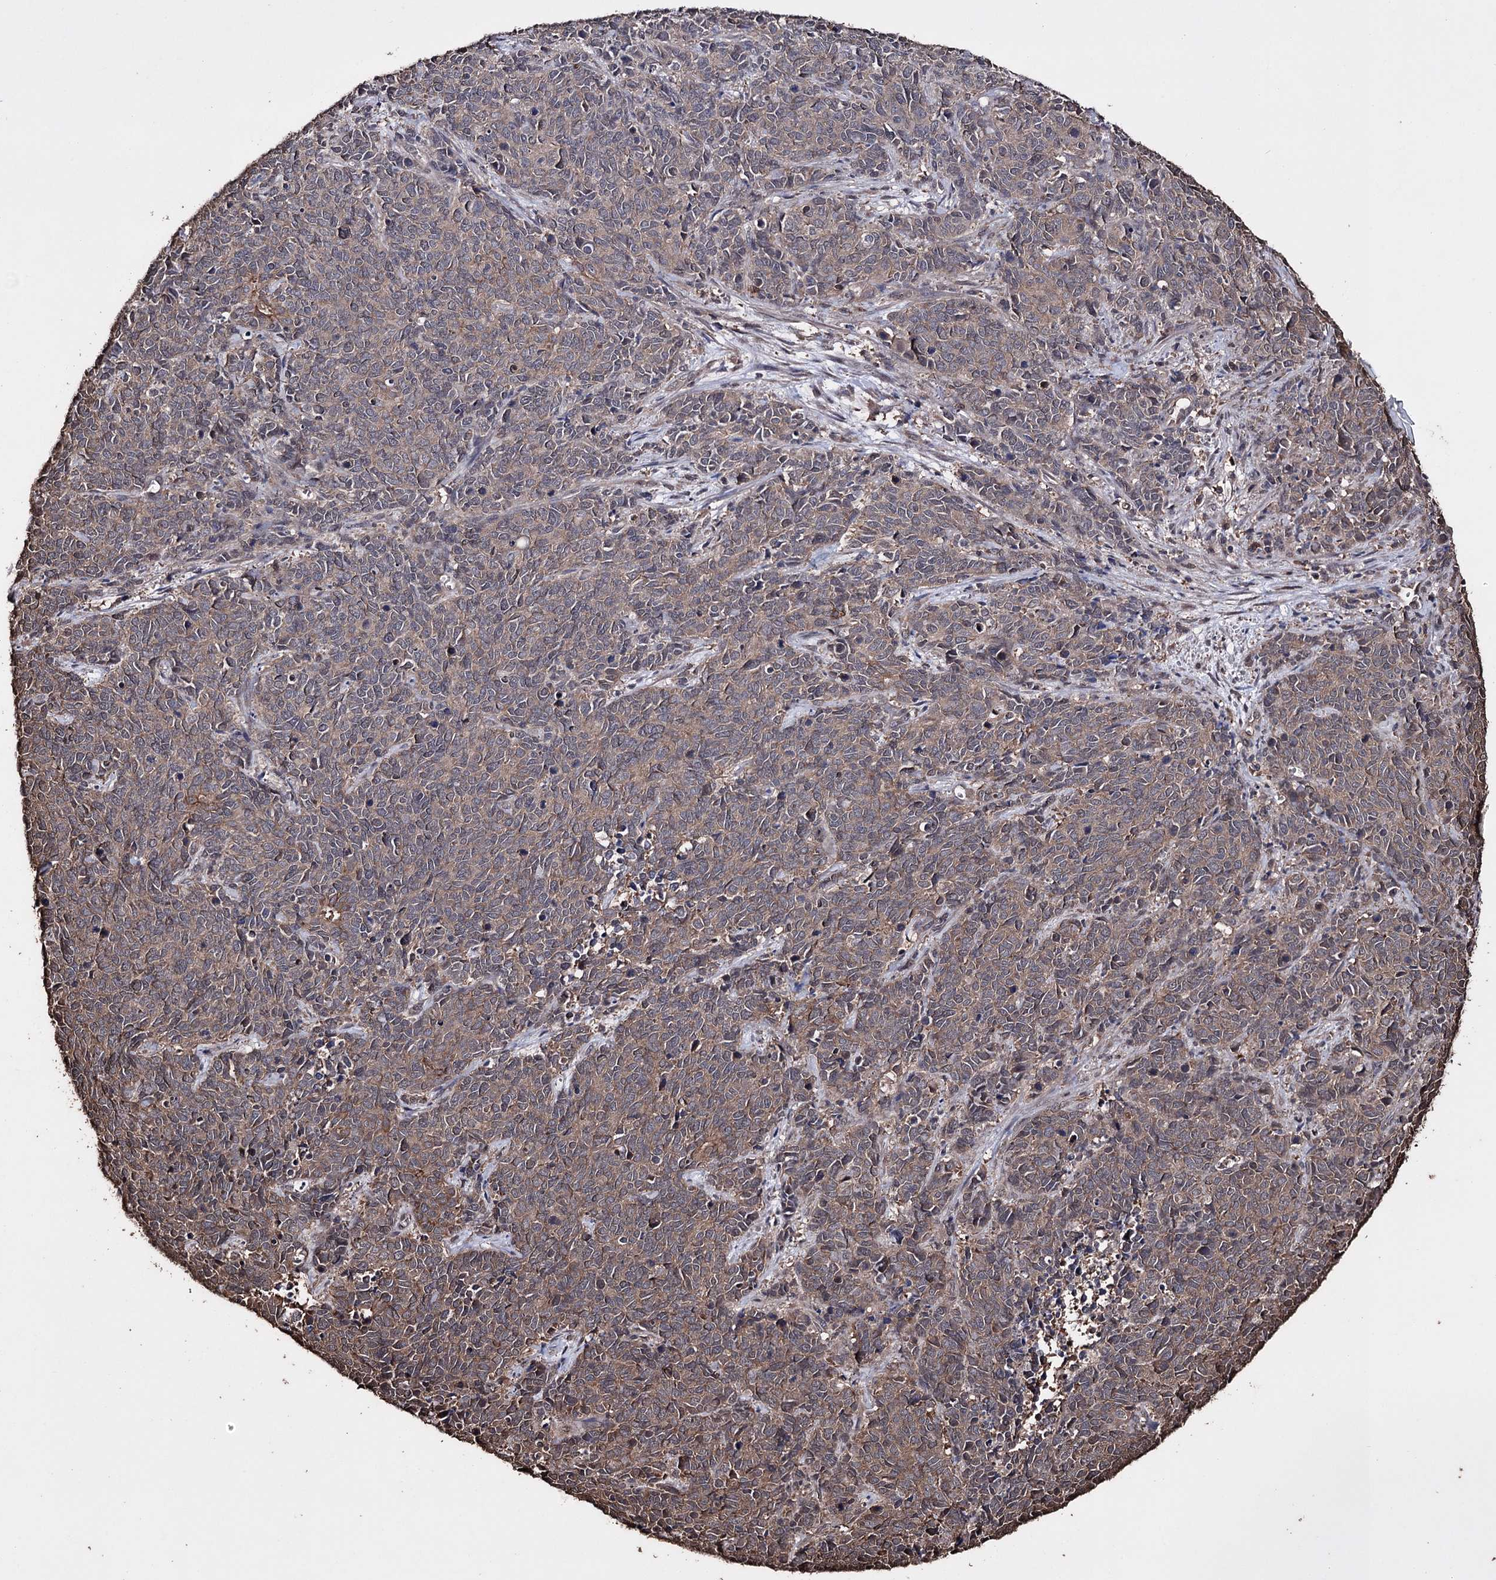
{"staining": {"intensity": "weak", "quantity": "25%-75%", "location": "cytoplasmic/membranous"}, "tissue": "cervical cancer", "cell_type": "Tumor cells", "image_type": "cancer", "snomed": [{"axis": "morphology", "description": "Squamous cell carcinoma, NOS"}, {"axis": "topography", "description": "Cervix"}], "caption": "High-power microscopy captured an immunohistochemistry photomicrograph of cervical cancer, revealing weak cytoplasmic/membranous positivity in about 25%-75% of tumor cells.", "gene": "ZNF662", "patient": {"sex": "female", "age": 60}}